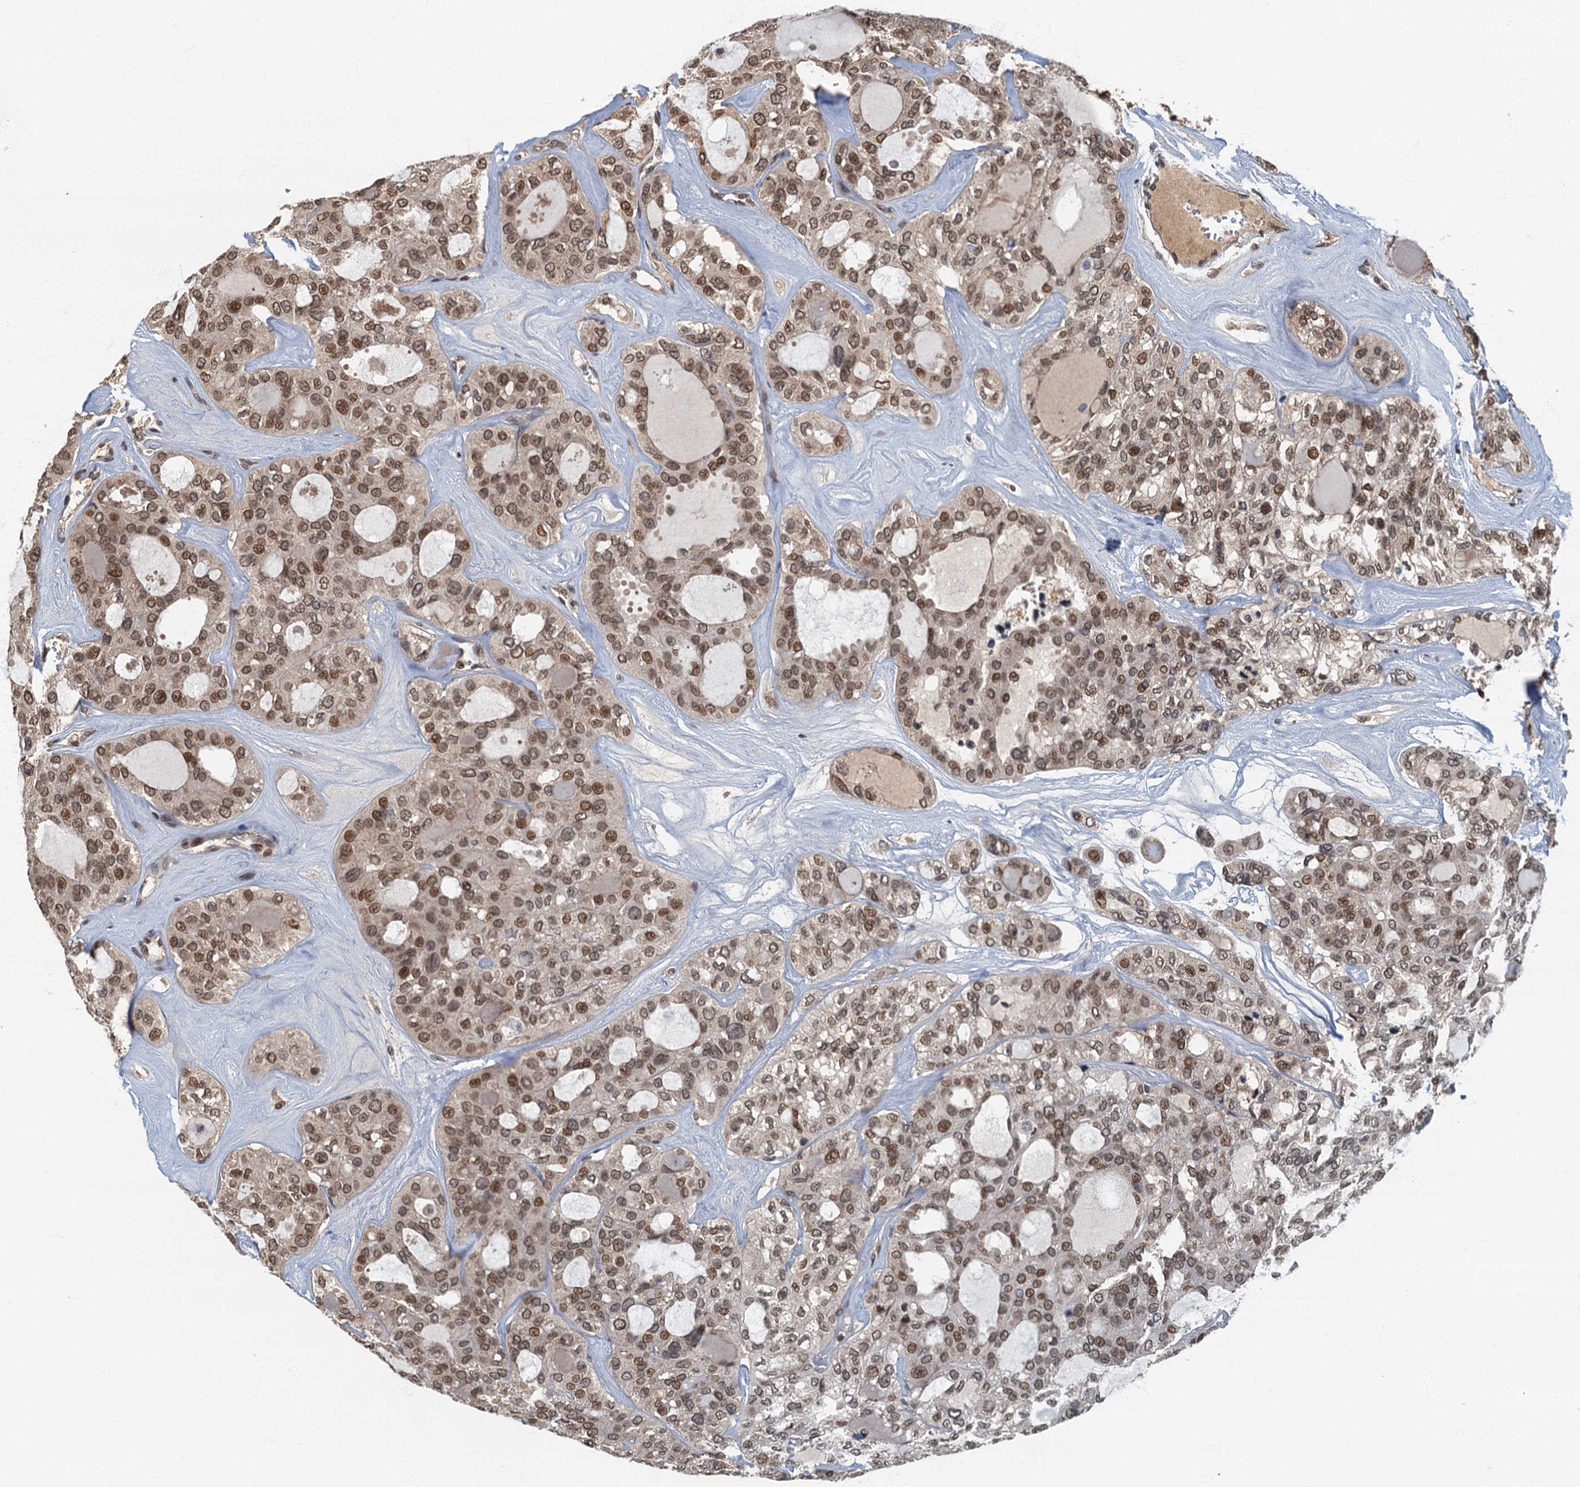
{"staining": {"intensity": "moderate", "quantity": ">75%", "location": "nuclear"}, "tissue": "thyroid cancer", "cell_type": "Tumor cells", "image_type": "cancer", "snomed": [{"axis": "morphology", "description": "Follicular adenoma carcinoma, NOS"}, {"axis": "topography", "description": "Thyroid gland"}], "caption": "Moderate nuclear protein positivity is seen in approximately >75% of tumor cells in thyroid follicular adenoma carcinoma.", "gene": "CKAP2L", "patient": {"sex": "male", "age": 75}}